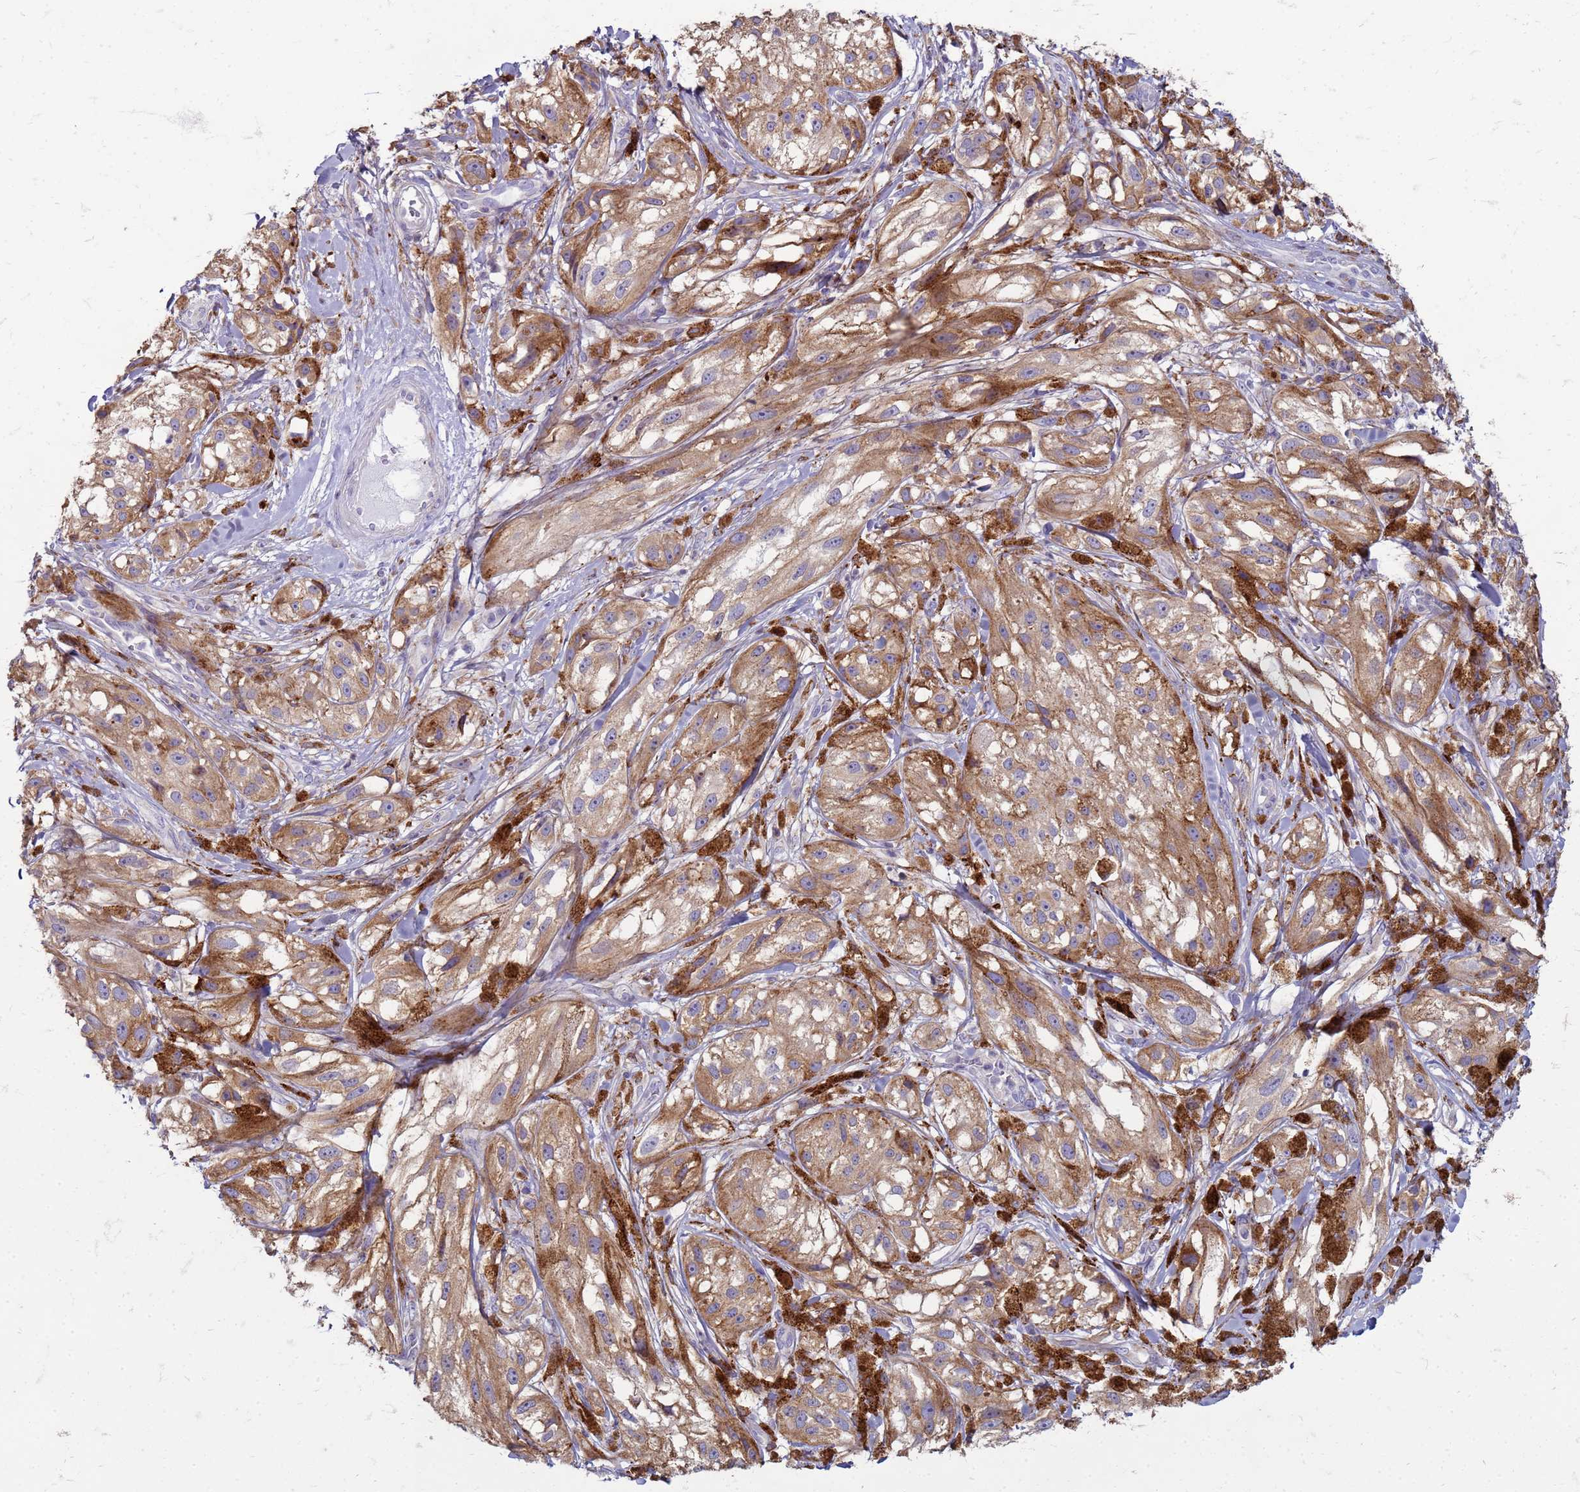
{"staining": {"intensity": "moderate", "quantity": ">75%", "location": "cytoplasmic/membranous"}, "tissue": "melanoma", "cell_type": "Tumor cells", "image_type": "cancer", "snomed": [{"axis": "morphology", "description": "Malignant melanoma, NOS"}, {"axis": "topography", "description": "Skin"}], "caption": "Protein expression analysis of melanoma exhibits moderate cytoplasmic/membranous expression in about >75% of tumor cells.", "gene": "PDK3", "patient": {"sex": "male", "age": 88}}